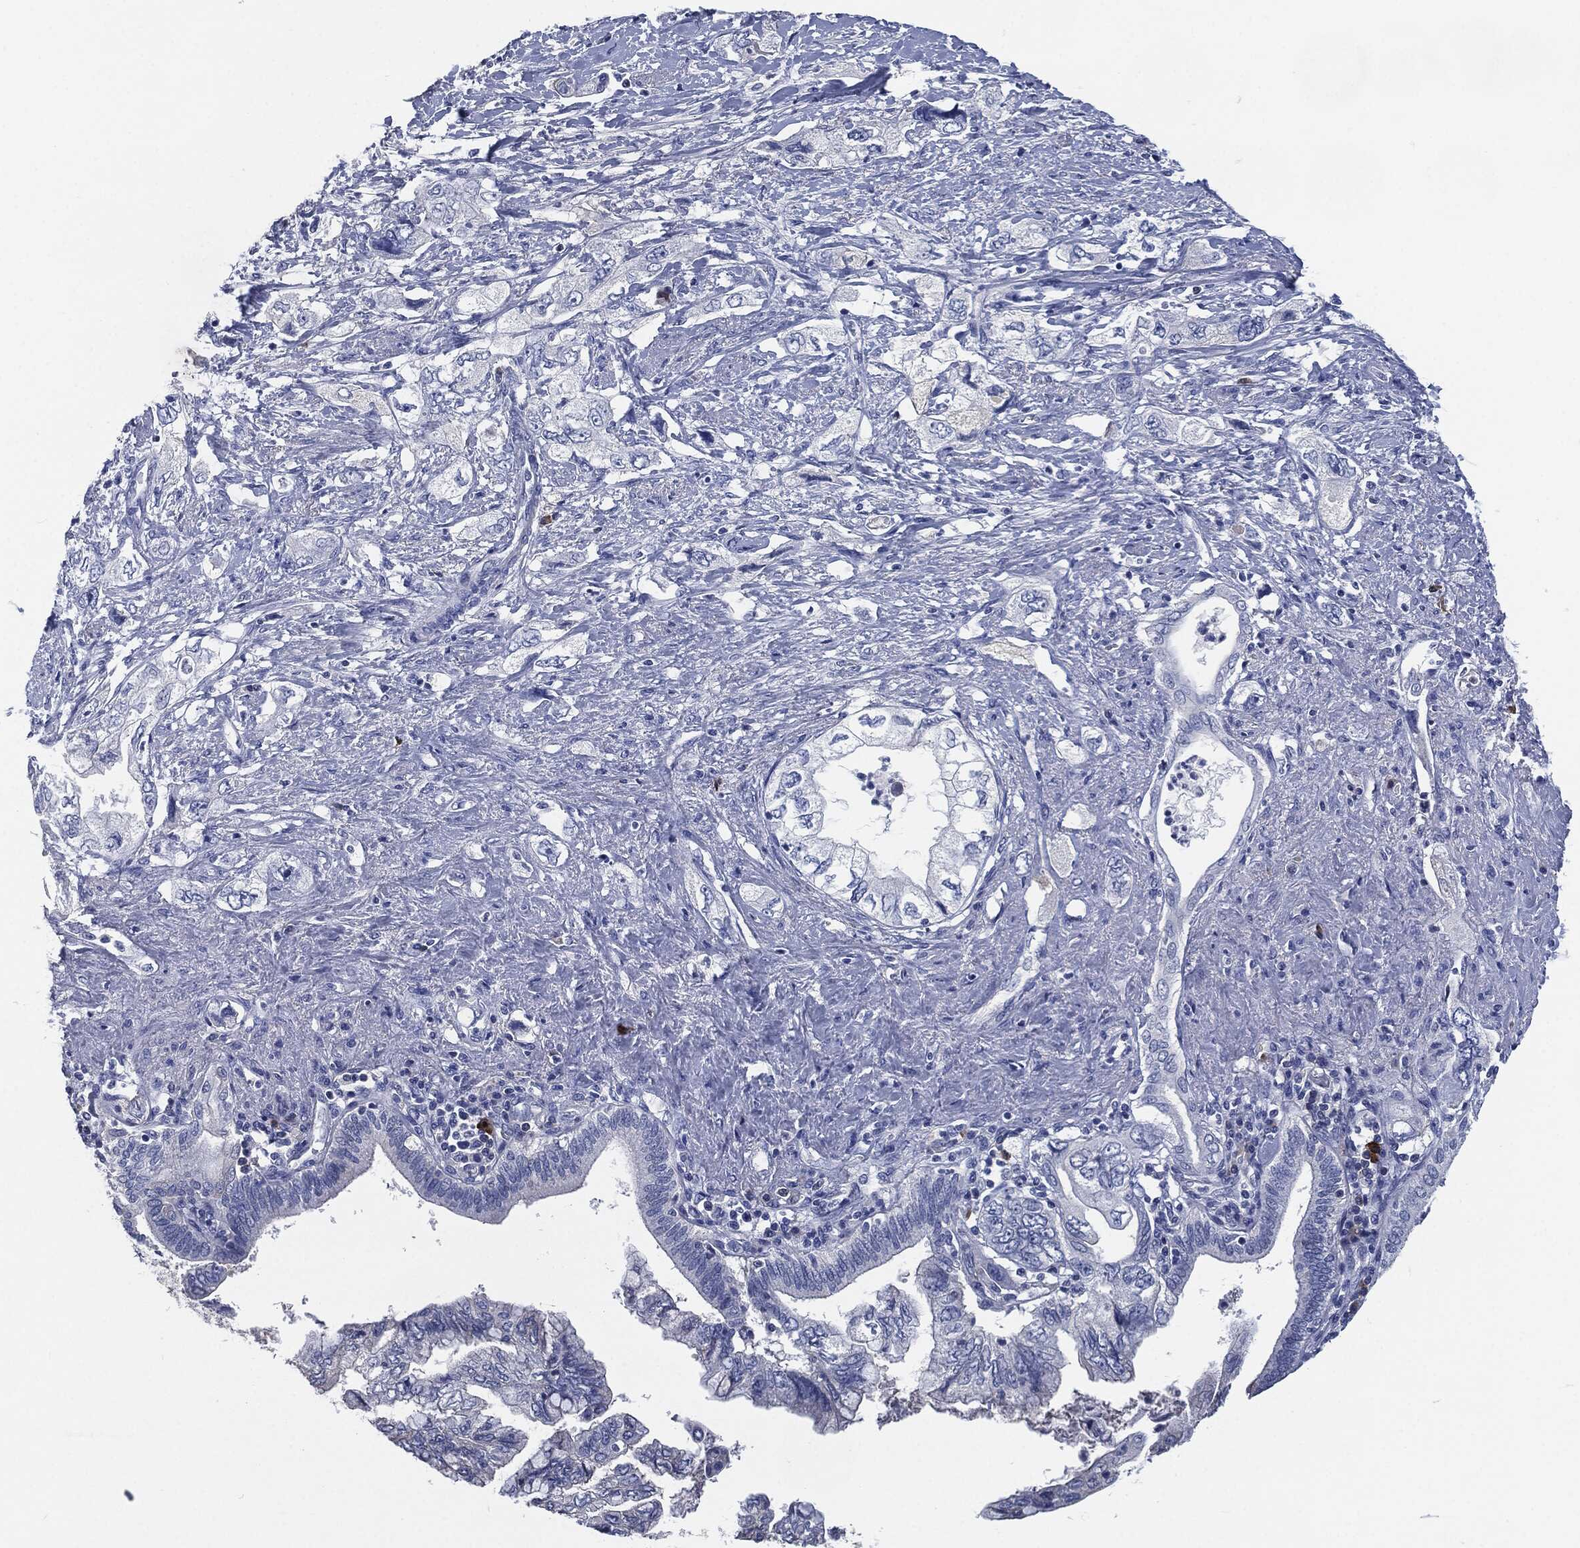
{"staining": {"intensity": "negative", "quantity": "none", "location": "none"}, "tissue": "pancreatic cancer", "cell_type": "Tumor cells", "image_type": "cancer", "snomed": [{"axis": "morphology", "description": "Adenocarcinoma, NOS"}, {"axis": "topography", "description": "Pancreas"}], "caption": "Tumor cells are negative for brown protein staining in pancreatic cancer (adenocarcinoma). (DAB immunohistochemistry visualized using brightfield microscopy, high magnification).", "gene": "CD27", "patient": {"sex": "female", "age": 73}}